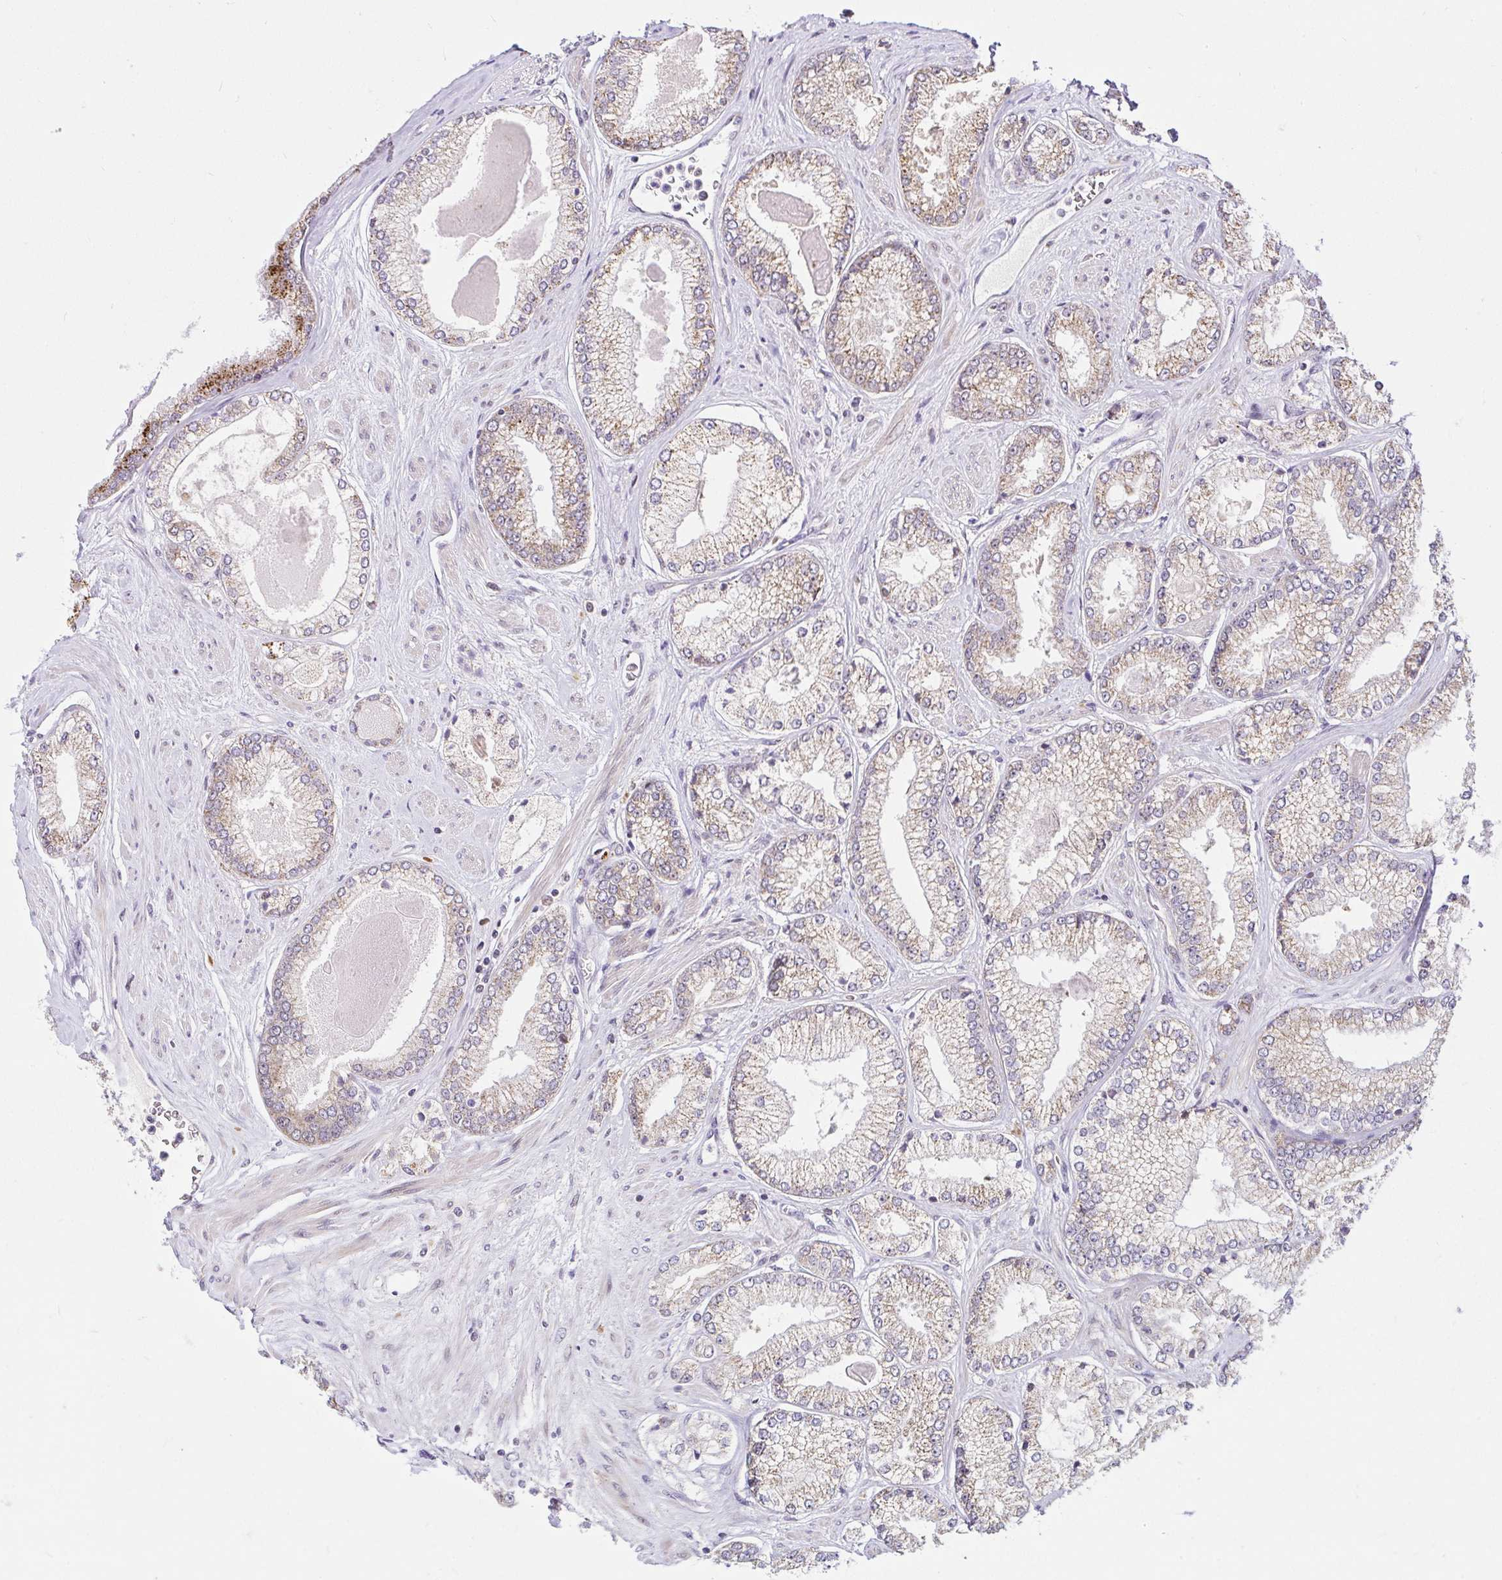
{"staining": {"intensity": "weak", "quantity": "25%-75%", "location": "cytoplasmic/membranous"}, "tissue": "prostate cancer", "cell_type": "Tumor cells", "image_type": "cancer", "snomed": [{"axis": "morphology", "description": "Adenocarcinoma, Low grade"}, {"axis": "topography", "description": "Prostate"}], "caption": "Protein analysis of prostate cancer (adenocarcinoma (low-grade)) tissue exhibits weak cytoplasmic/membranous staining in about 25%-75% of tumor cells. (IHC, brightfield microscopy, high magnification).", "gene": "TIMM50", "patient": {"sex": "male", "age": 67}}